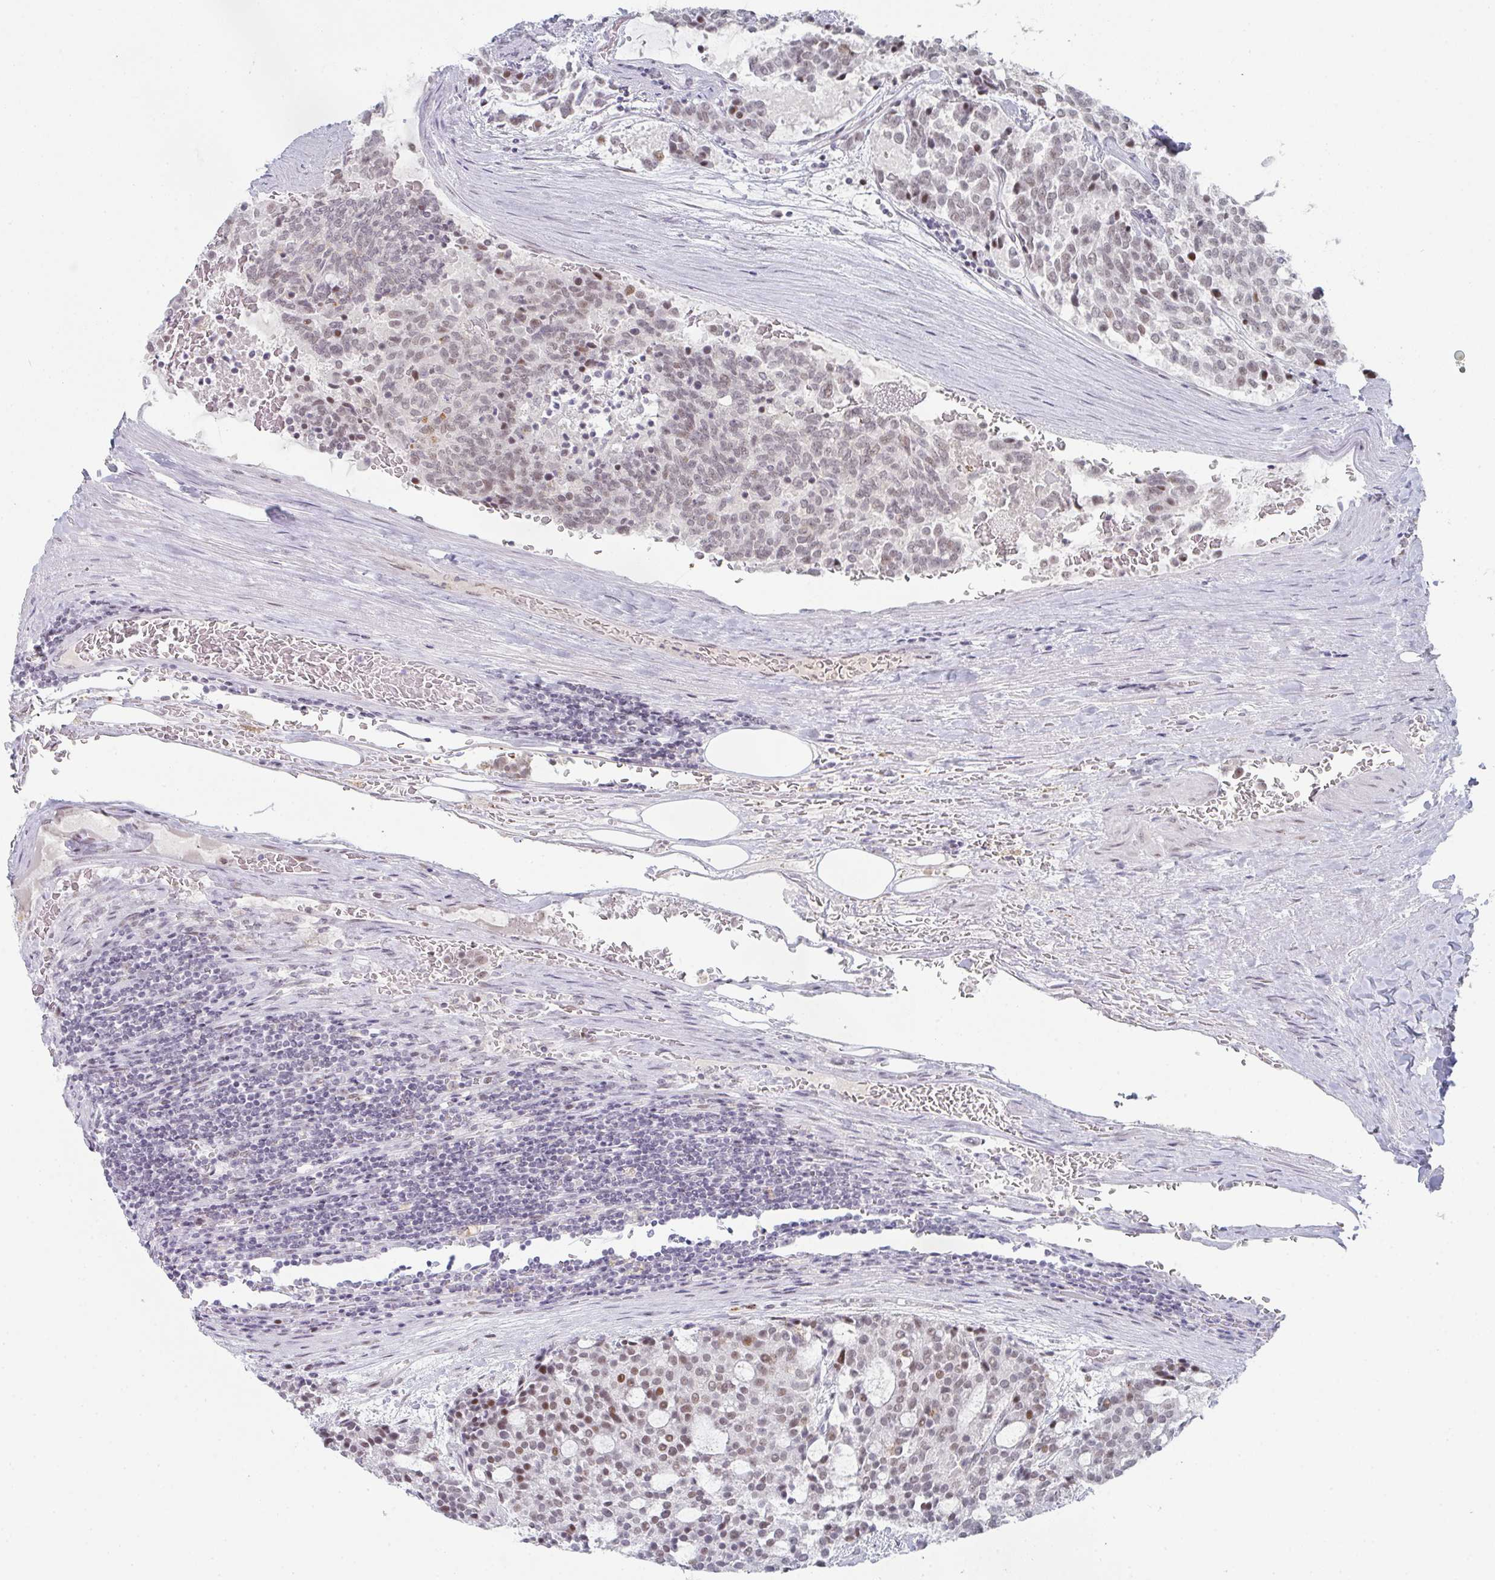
{"staining": {"intensity": "moderate", "quantity": "<25%", "location": "nuclear"}, "tissue": "carcinoid", "cell_type": "Tumor cells", "image_type": "cancer", "snomed": [{"axis": "morphology", "description": "Carcinoid, malignant, NOS"}, {"axis": "topography", "description": "Pancreas"}], "caption": "The immunohistochemical stain shows moderate nuclear expression in tumor cells of carcinoid tissue. (DAB IHC with brightfield microscopy, high magnification).", "gene": "LIN54", "patient": {"sex": "female", "age": 54}}